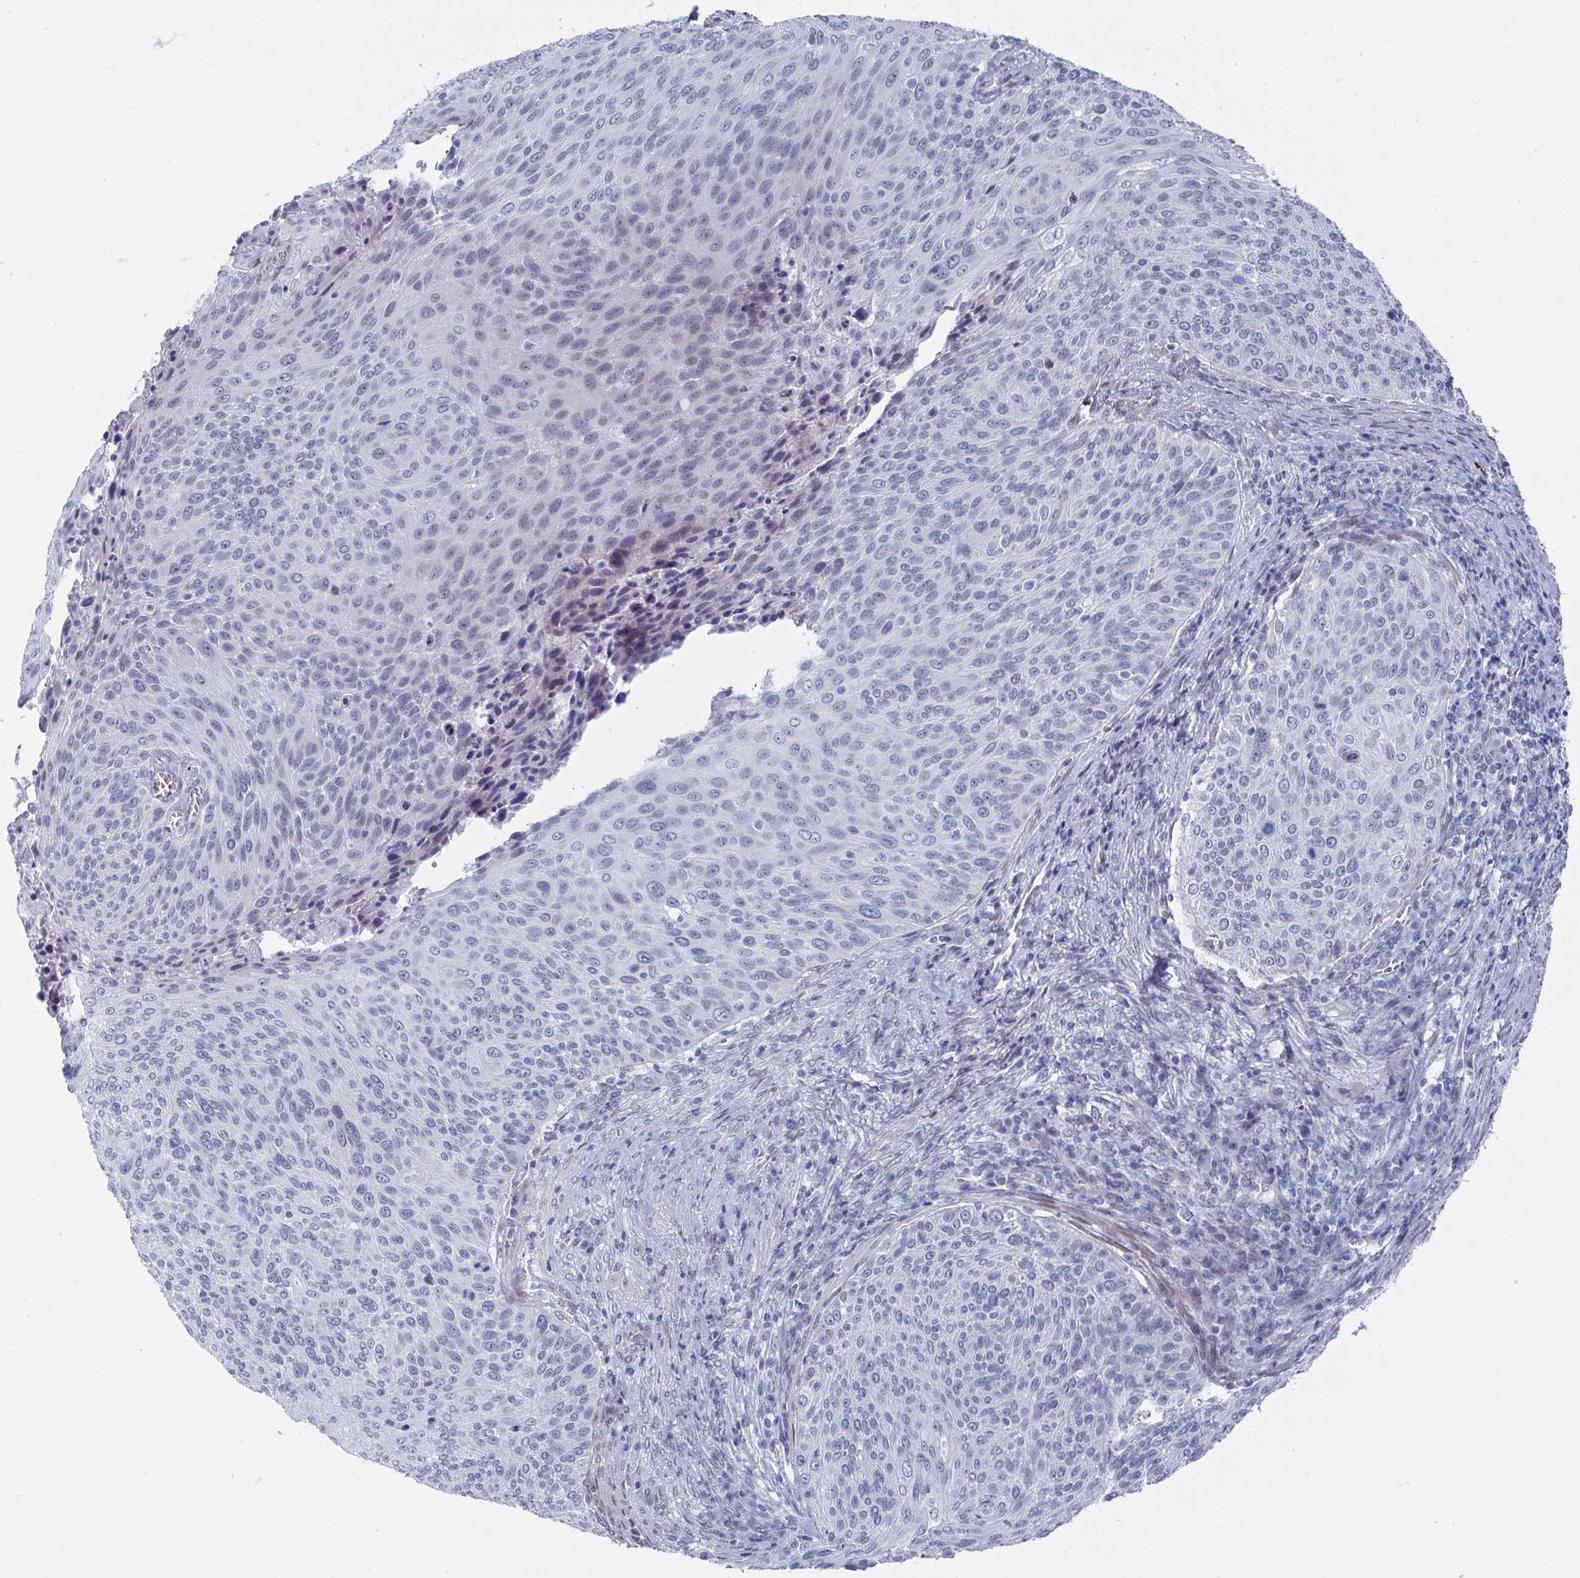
{"staining": {"intensity": "negative", "quantity": "none", "location": "none"}, "tissue": "cervical cancer", "cell_type": "Tumor cells", "image_type": "cancer", "snomed": [{"axis": "morphology", "description": "Squamous cell carcinoma, NOS"}, {"axis": "topography", "description": "Cervix"}], "caption": "DAB immunohistochemical staining of cervical squamous cell carcinoma shows no significant positivity in tumor cells.", "gene": "MFSD4A", "patient": {"sex": "female", "age": 31}}